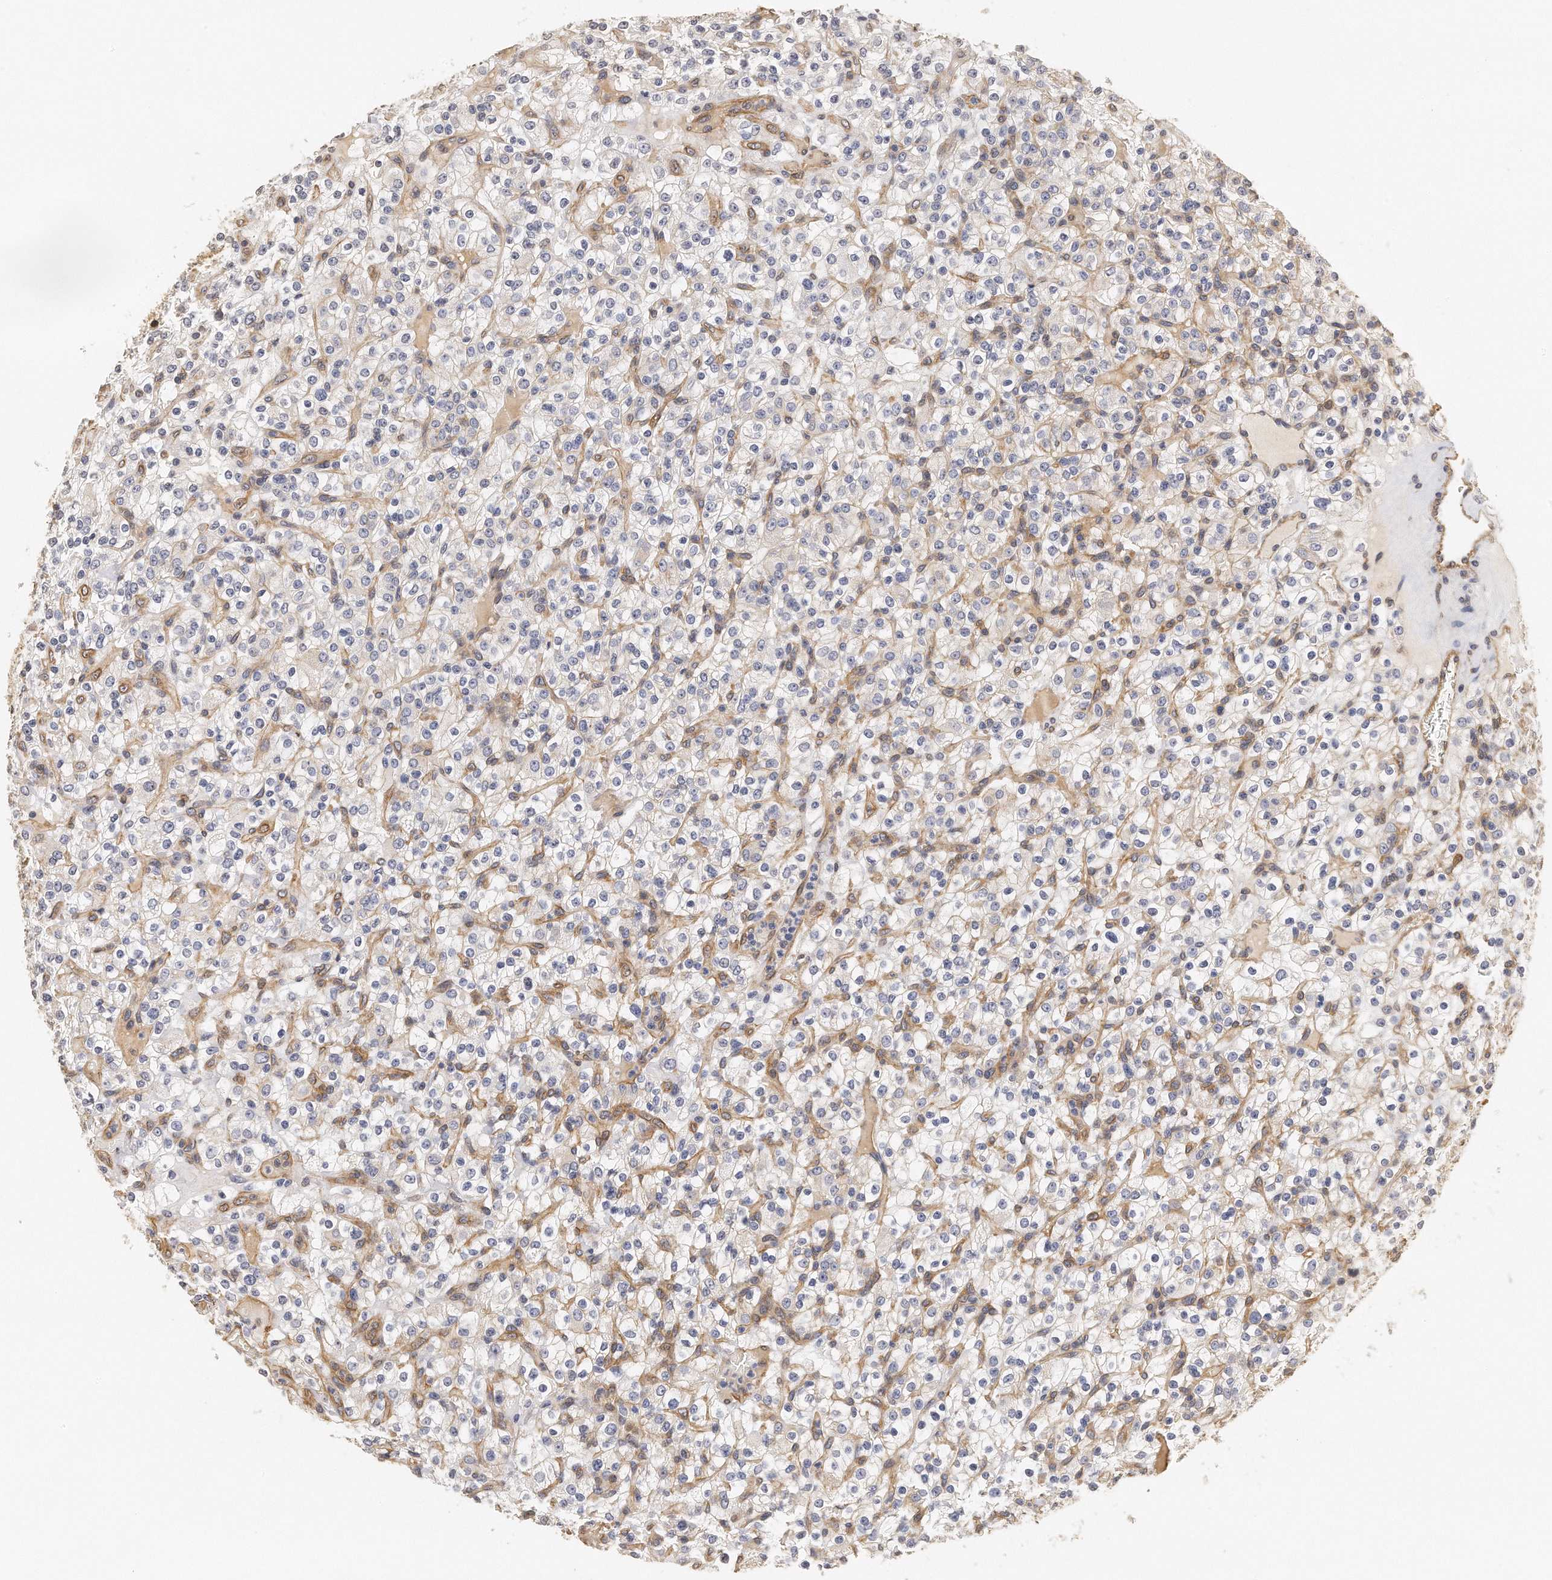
{"staining": {"intensity": "negative", "quantity": "none", "location": "none"}, "tissue": "renal cancer", "cell_type": "Tumor cells", "image_type": "cancer", "snomed": [{"axis": "morphology", "description": "Normal tissue, NOS"}, {"axis": "morphology", "description": "Adenocarcinoma, NOS"}, {"axis": "topography", "description": "Kidney"}], "caption": "Renal adenocarcinoma was stained to show a protein in brown. There is no significant positivity in tumor cells.", "gene": "CHST7", "patient": {"sex": "female", "age": 72}}